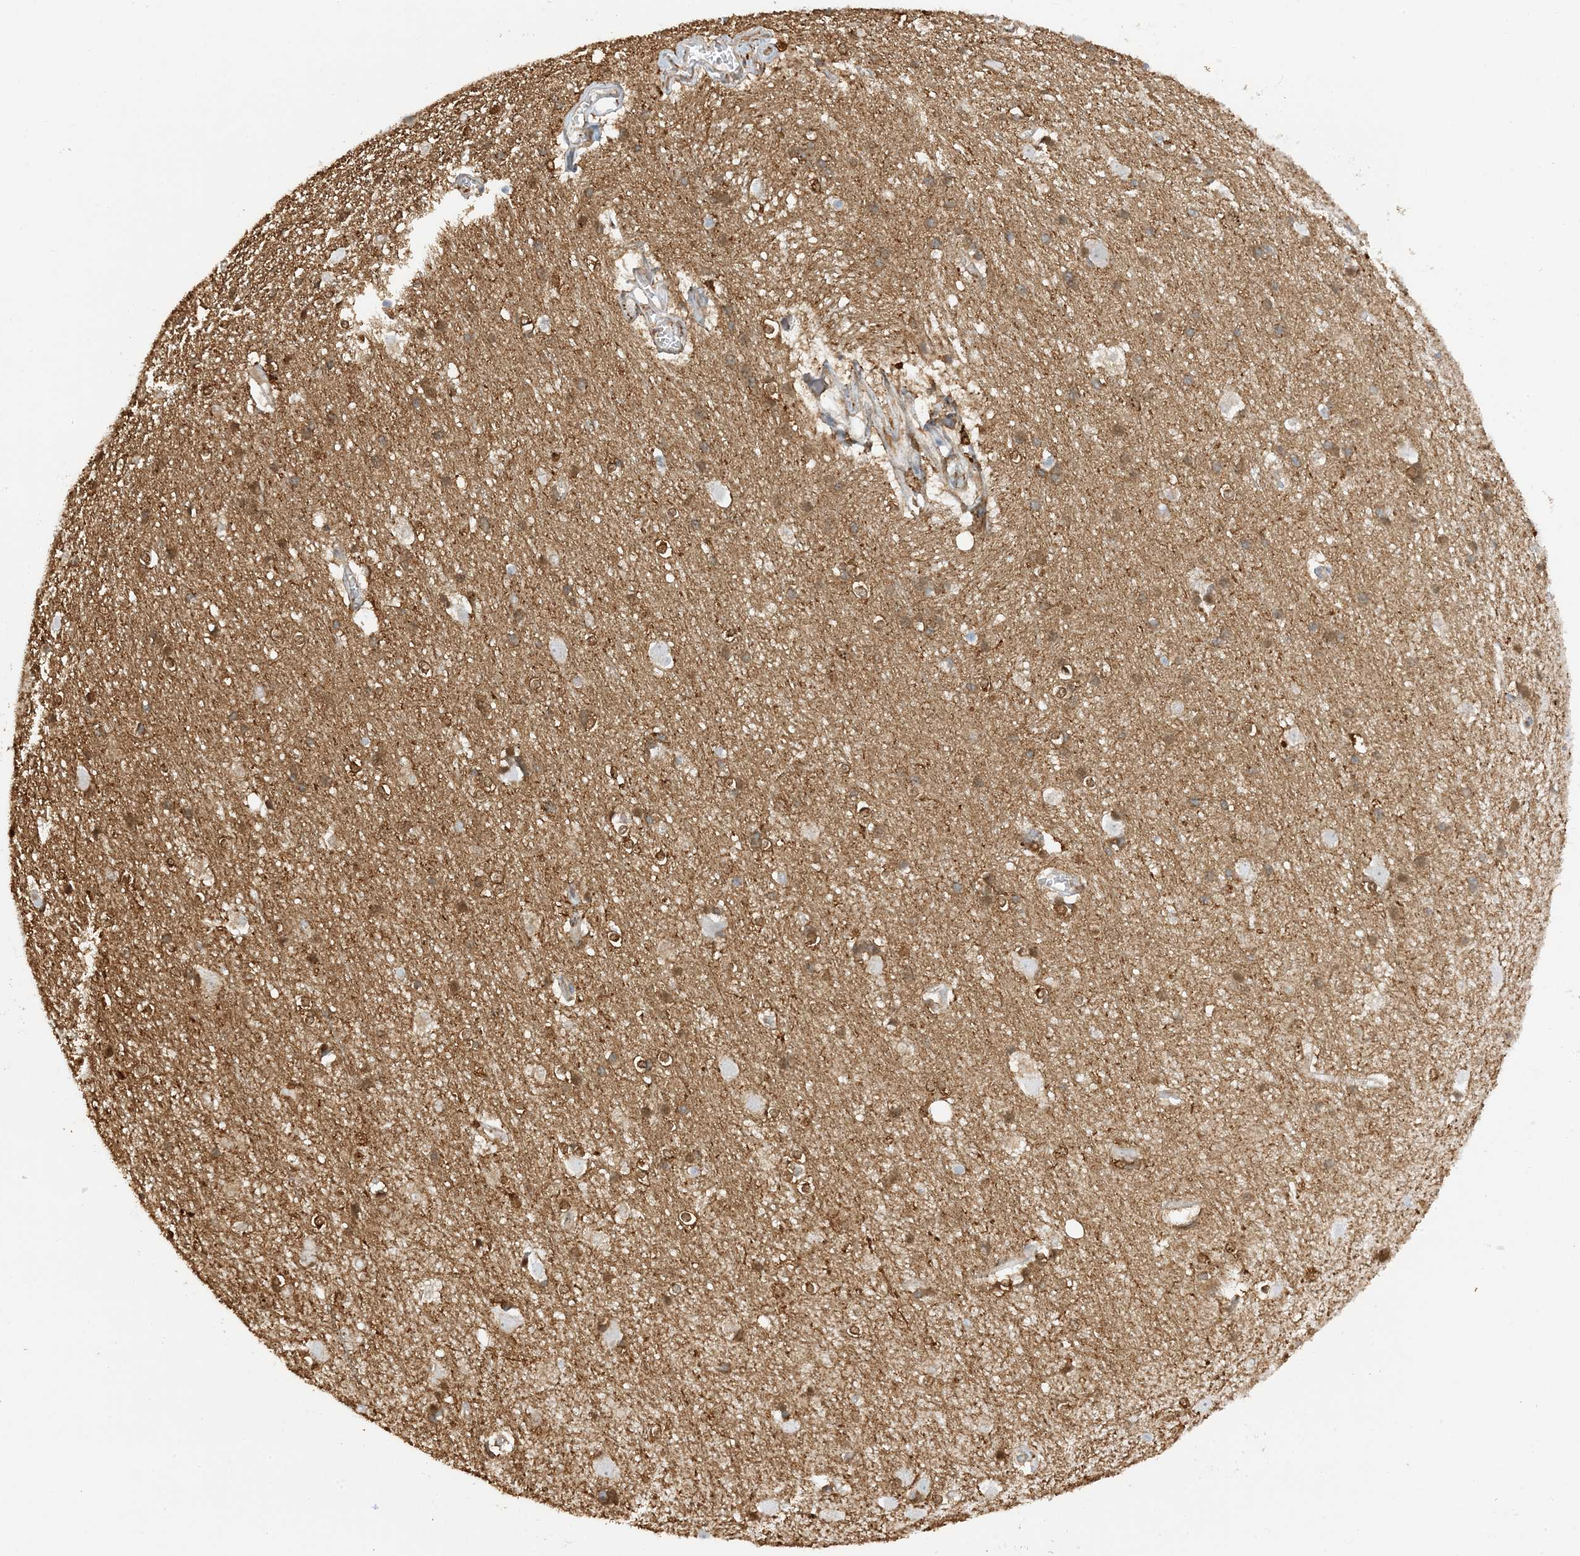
{"staining": {"intensity": "moderate", "quantity": ">75%", "location": "cytoplasmic/membranous"}, "tissue": "cerebral cortex", "cell_type": "Endothelial cells", "image_type": "normal", "snomed": [{"axis": "morphology", "description": "Normal tissue, NOS"}, {"axis": "topography", "description": "Cerebral cortex"}], "caption": "IHC (DAB (3,3'-diaminobenzidine)) staining of normal cerebral cortex exhibits moderate cytoplasmic/membranous protein expression in approximately >75% of endothelial cells.", "gene": "PHACTR2", "patient": {"sex": "male", "age": 54}}